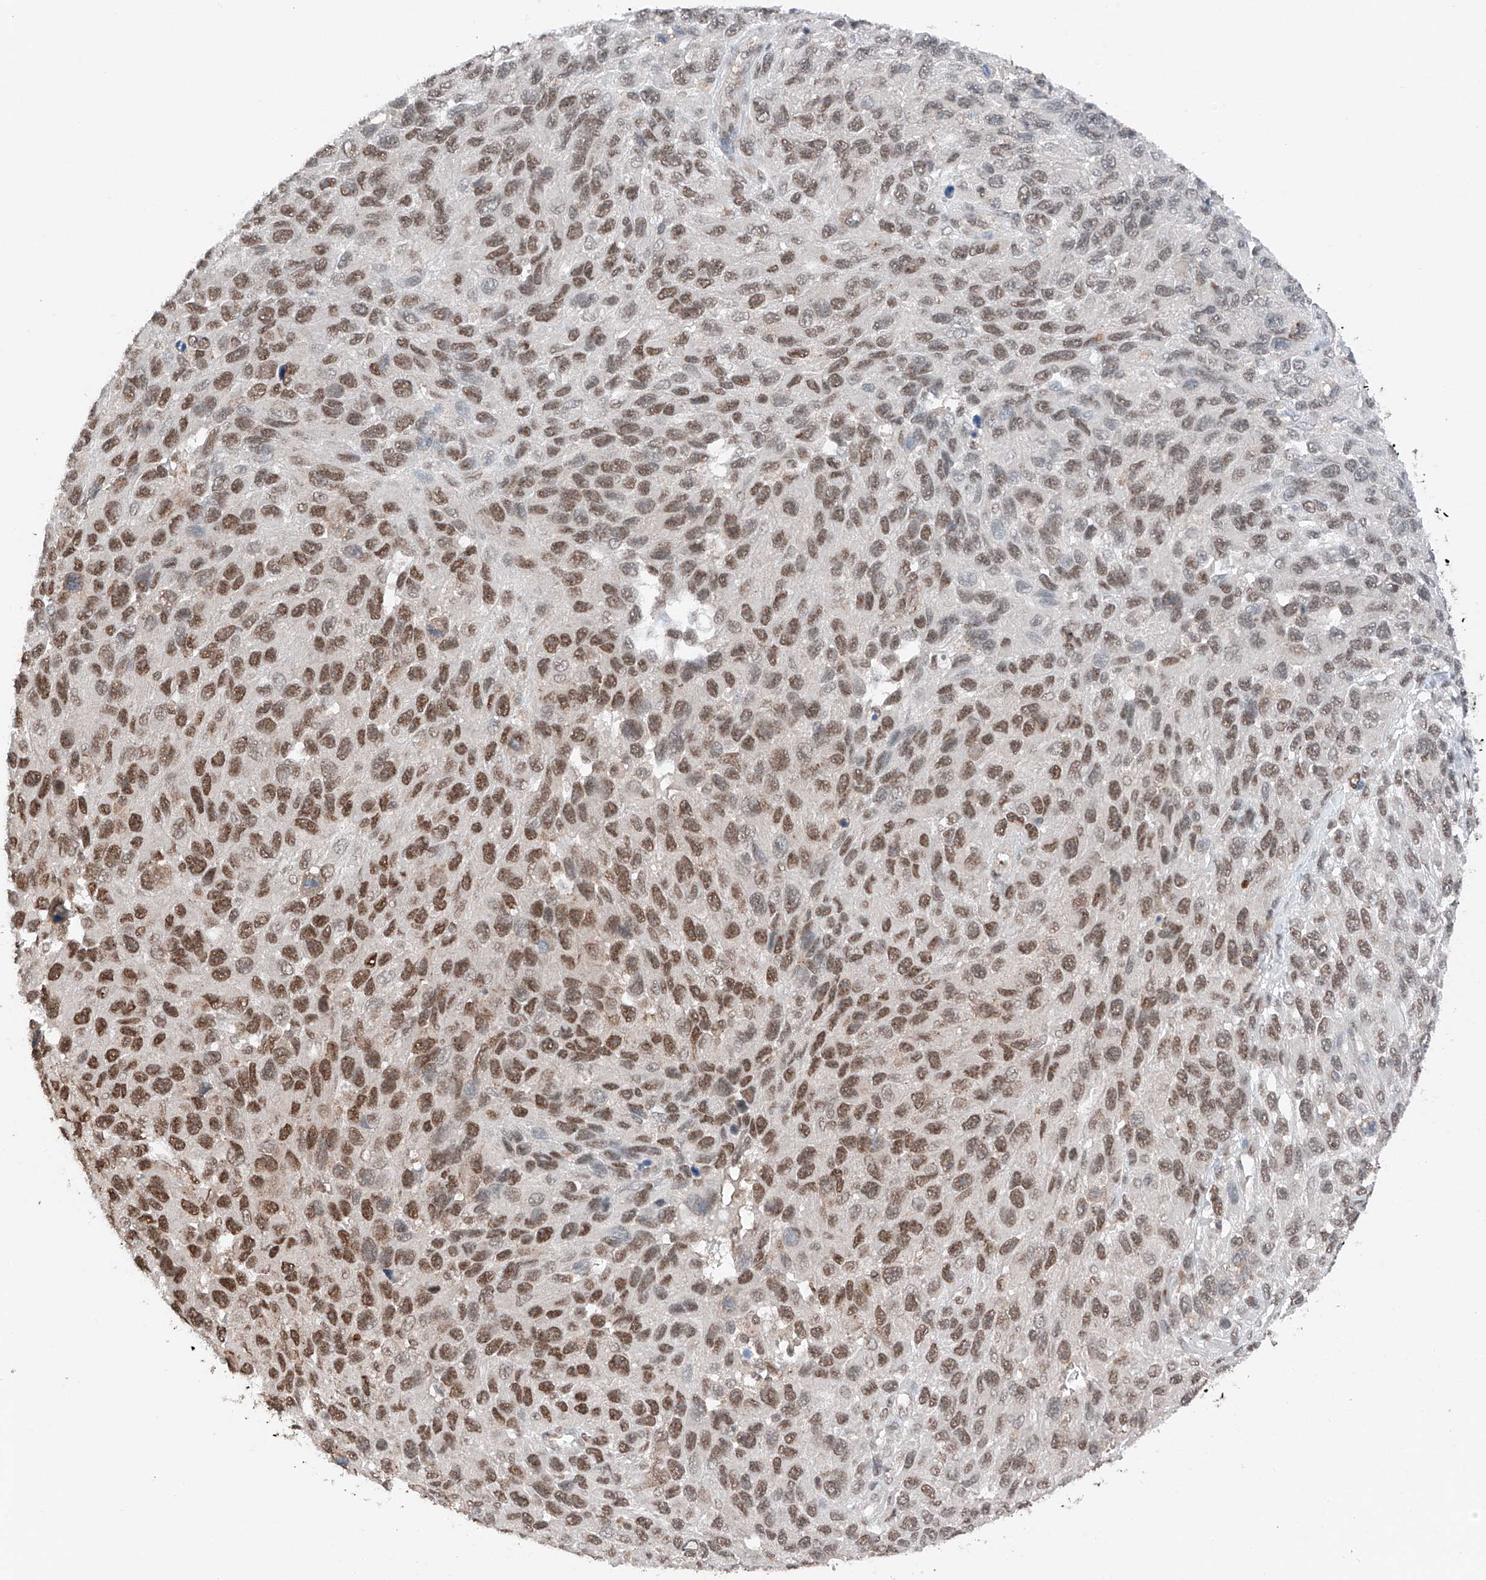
{"staining": {"intensity": "moderate", "quantity": ">75%", "location": "nuclear"}, "tissue": "melanoma", "cell_type": "Tumor cells", "image_type": "cancer", "snomed": [{"axis": "morphology", "description": "Malignant melanoma, NOS"}, {"axis": "topography", "description": "Skin"}], "caption": "Protein staining displays moderate nuclear positivity in approximately >75% of tumor cells in melanoma.", "gene": "TBX4", "patient": {"sex": "female", "age": 96}}